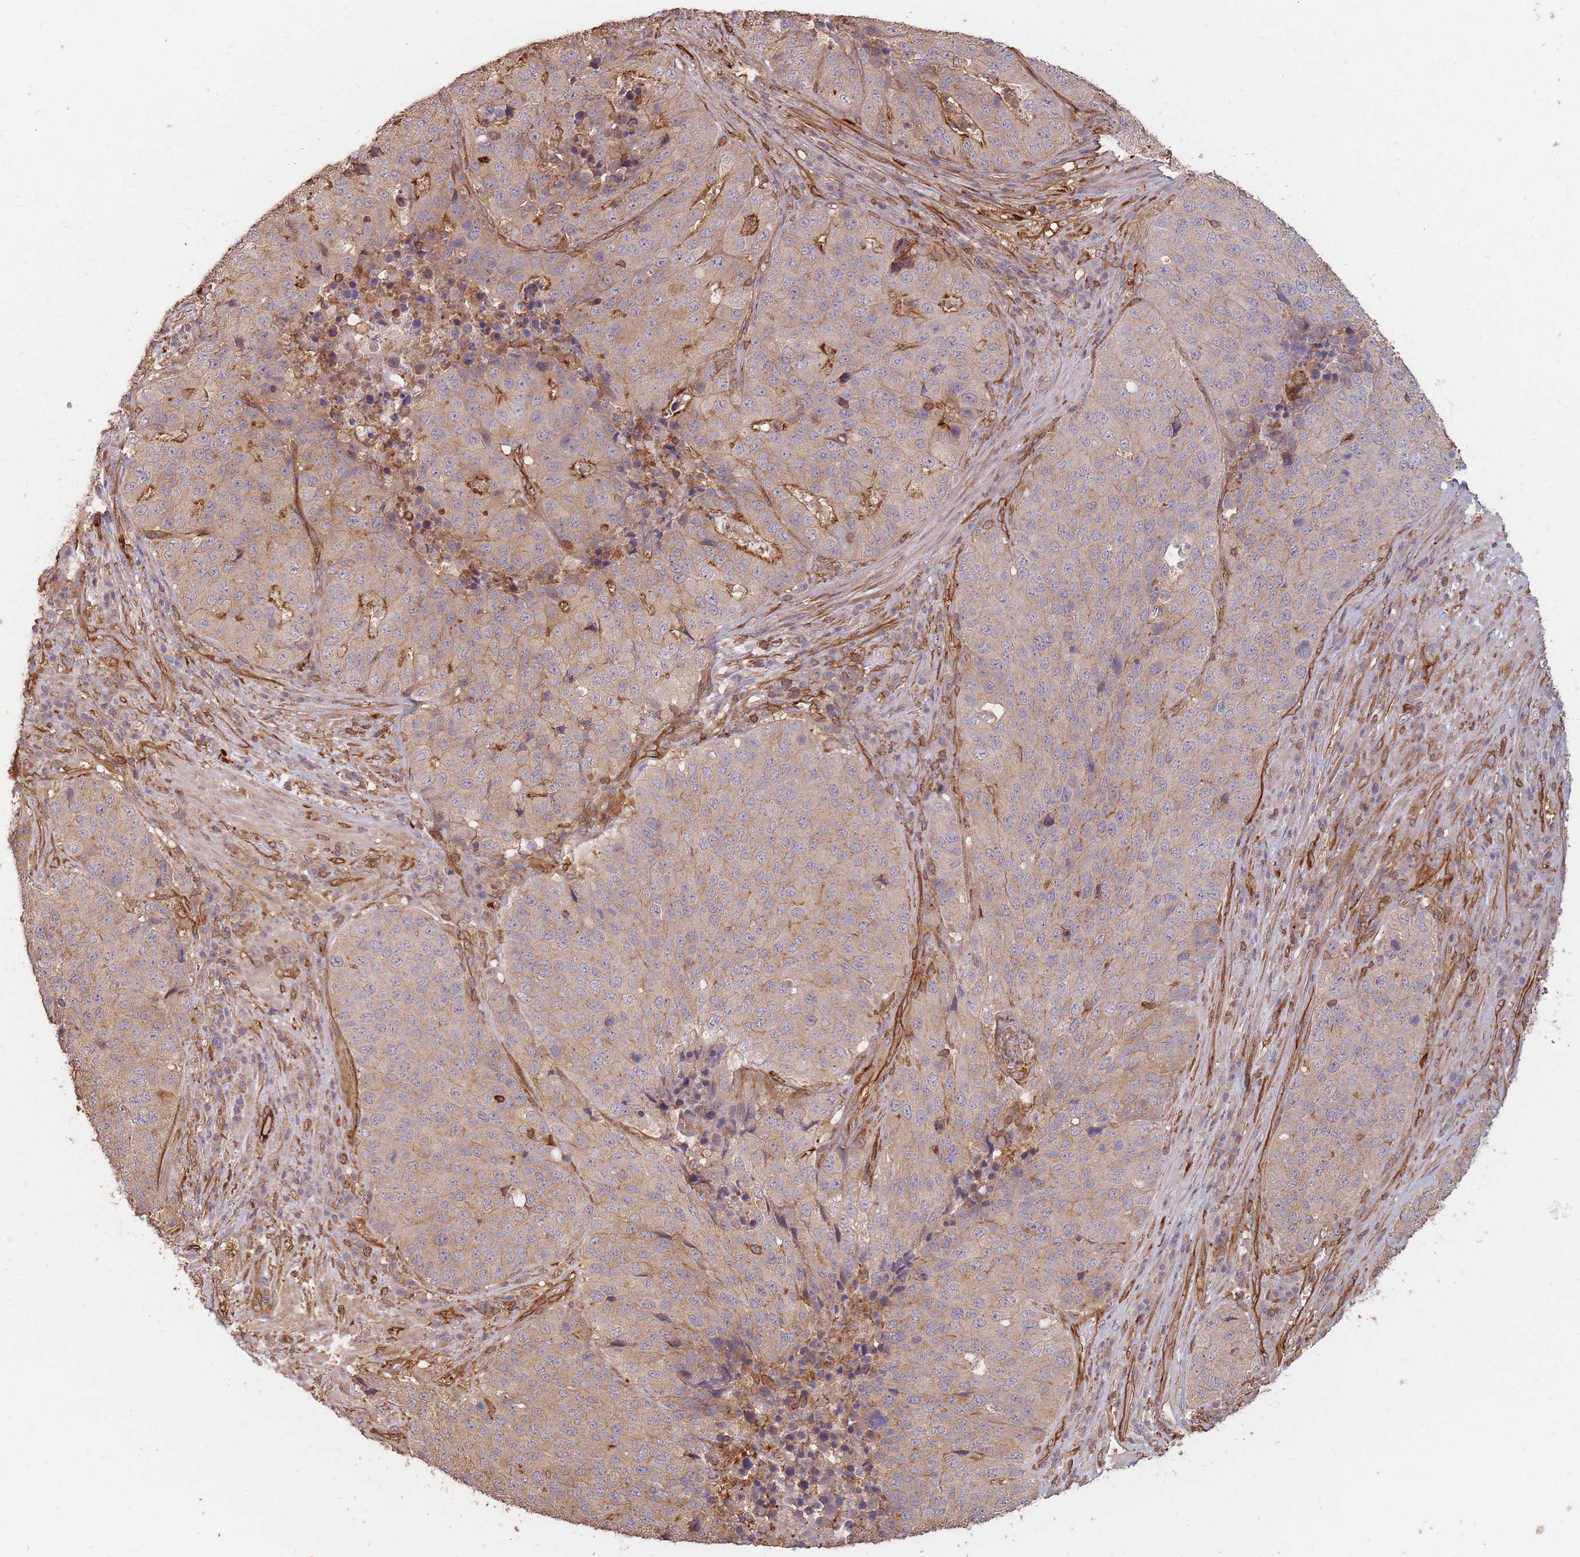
{"staining": {"intensity": "strong", "quantity": "<25%", "location": "cytoplasmic/membranous"}, "tissue": "stomach cancer", "cell_type": "Tumor cells", "image_type": "cancer", "snomed": [{"axis": "morphology", "description": "Adenocarcinoma, NOS"}, {"axis": "topography", "description": "Stomach"}], "caption": "Immunohistochemical staining of human stomach cancer shows medium levels of strong cytoplasmic/membranous protein positivity in approximately <25% of tumor cells.", "gene": "PLS3", "patient": {"sex": "male", "age": 71}}